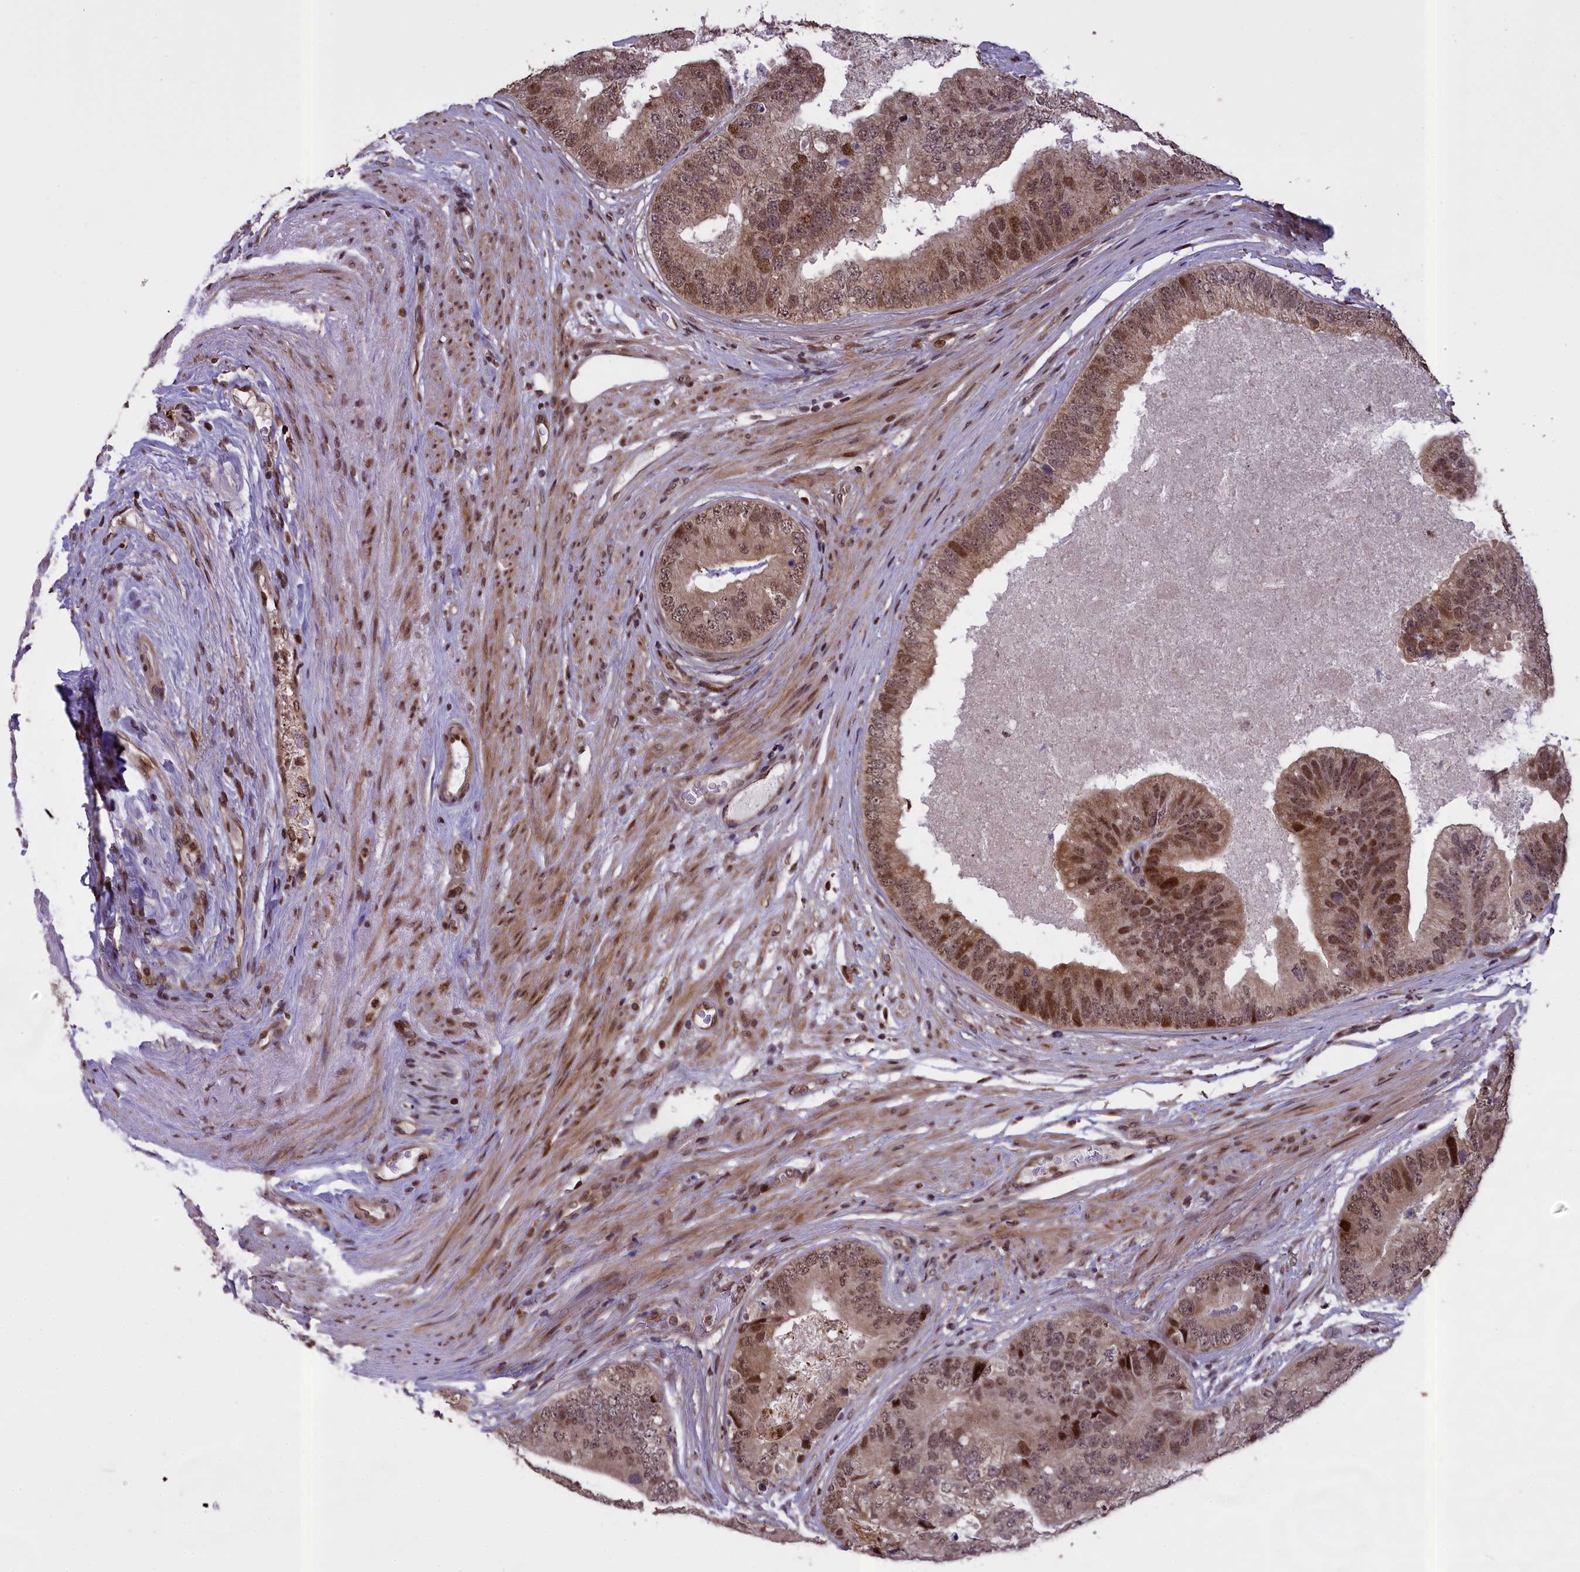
{"staining": {"intensity": "moderate", "quantity": ">75%", "location": "nuclear"}, "tissue": "prostate cancer", "cell_type": "Tumor cells", "image_type": "cancer", "snomed": [{"axis": "morphology", "description": "Adenocarcinoma, High grade"}, {"axis": "topography", "description": "Prostate"}], "caption": "Protein expression analysis of human high-grade adenocarcinoma (prostate) reveals moderate nuclear staining in about >75% of tumor cells.", "gene": "RELB", "patient": {"sex": "male", "age": 70}}